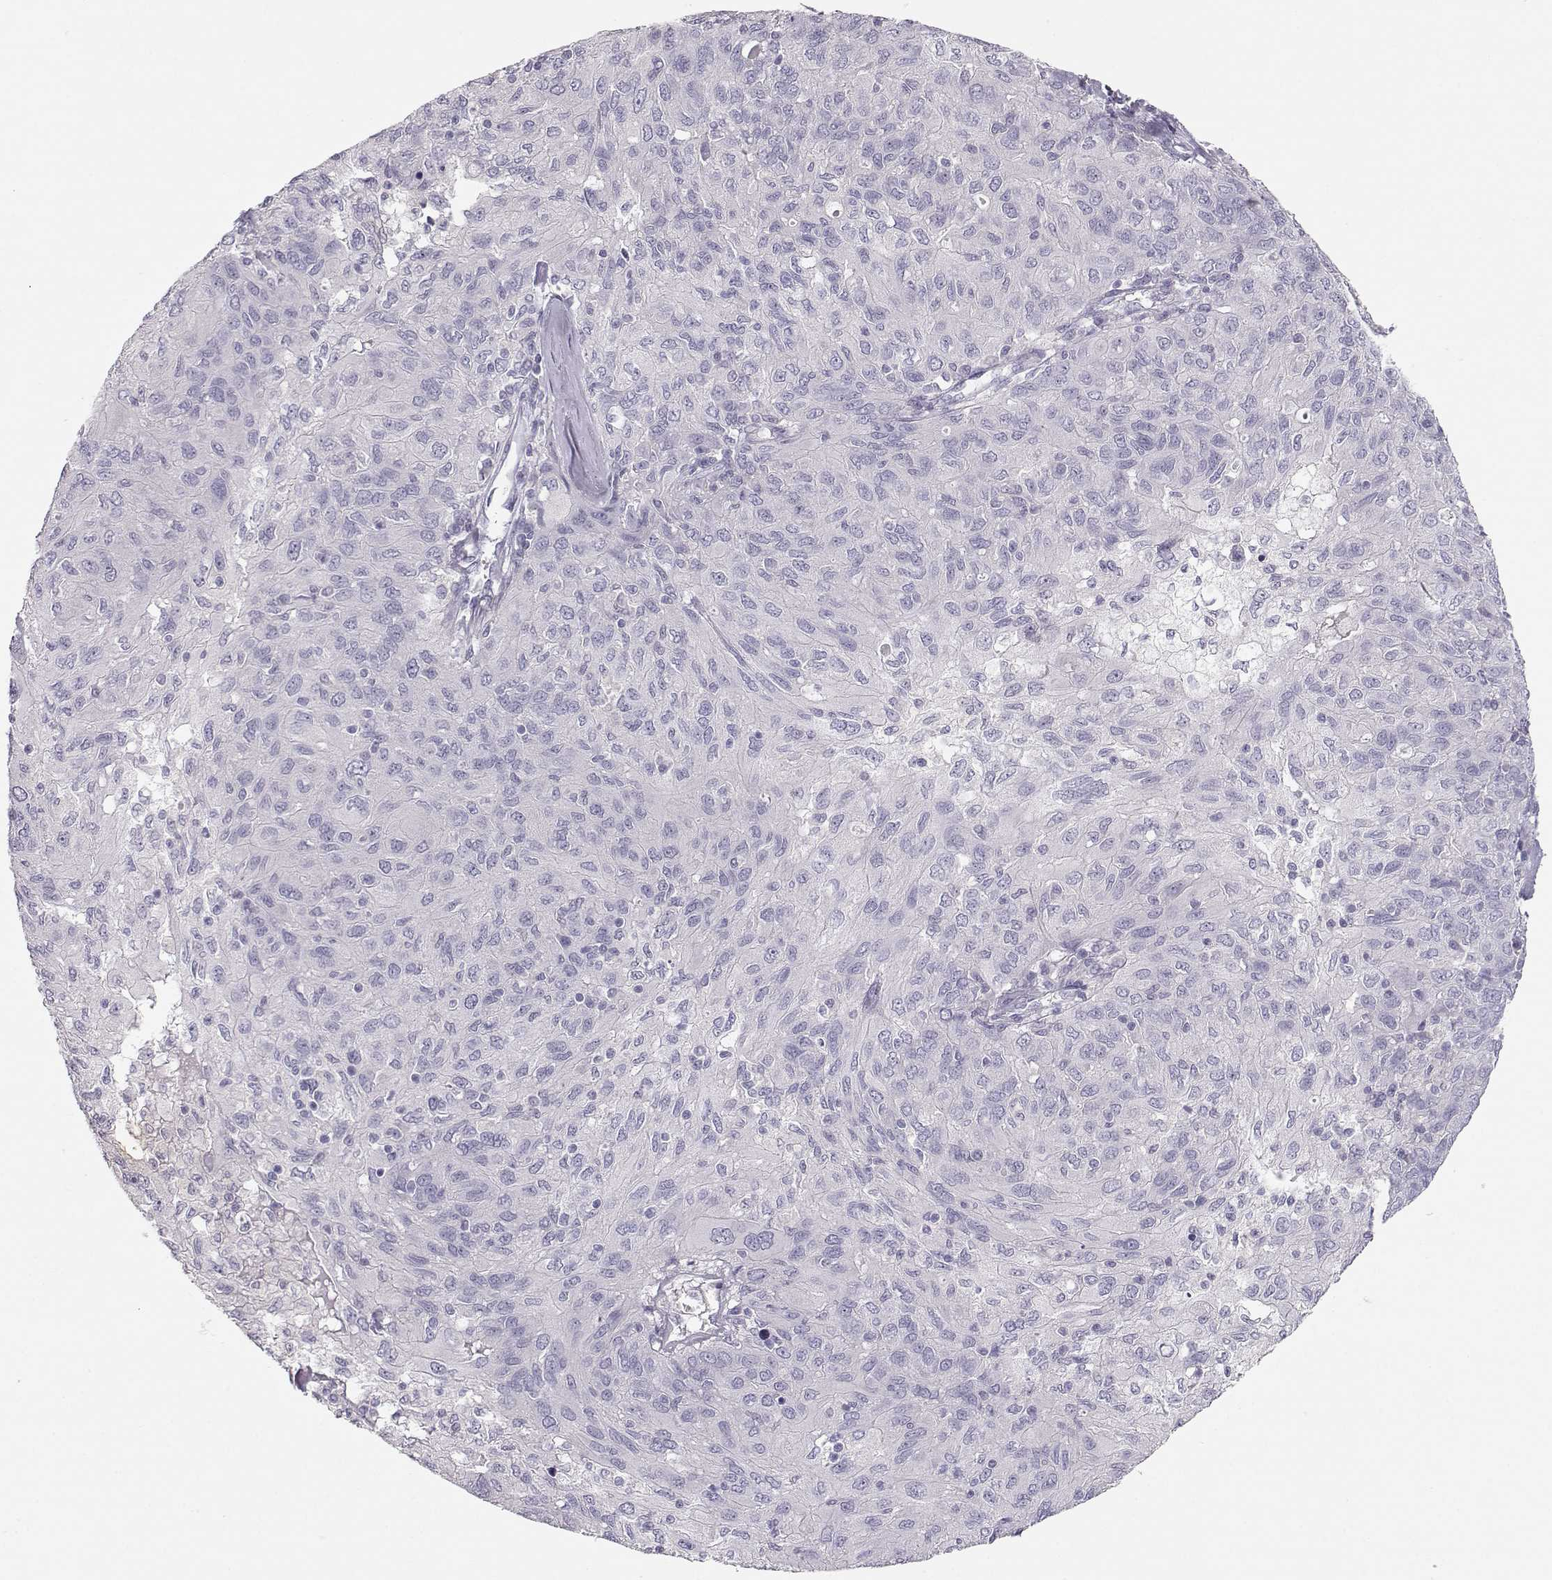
{"staining": {"intensity": "negative", "quantity": "none", "location": "none"}, "tissue": "ovarian cancer", "cell_type": "Tumor cells", "image_type": "cancer", "snomed": [{"axis": "morphology", "description": "Carcinoma, endometroid"}, {"axis": "topography", "description": "Ovary"}], "caption": "This is an immunohistochemistry (IHC) histopathology image of ovarian endometroid carcinoma. There is no positivity in tumor cells.", "gene": "LEPR", "patient": {"sex": "female", "age": 50}}